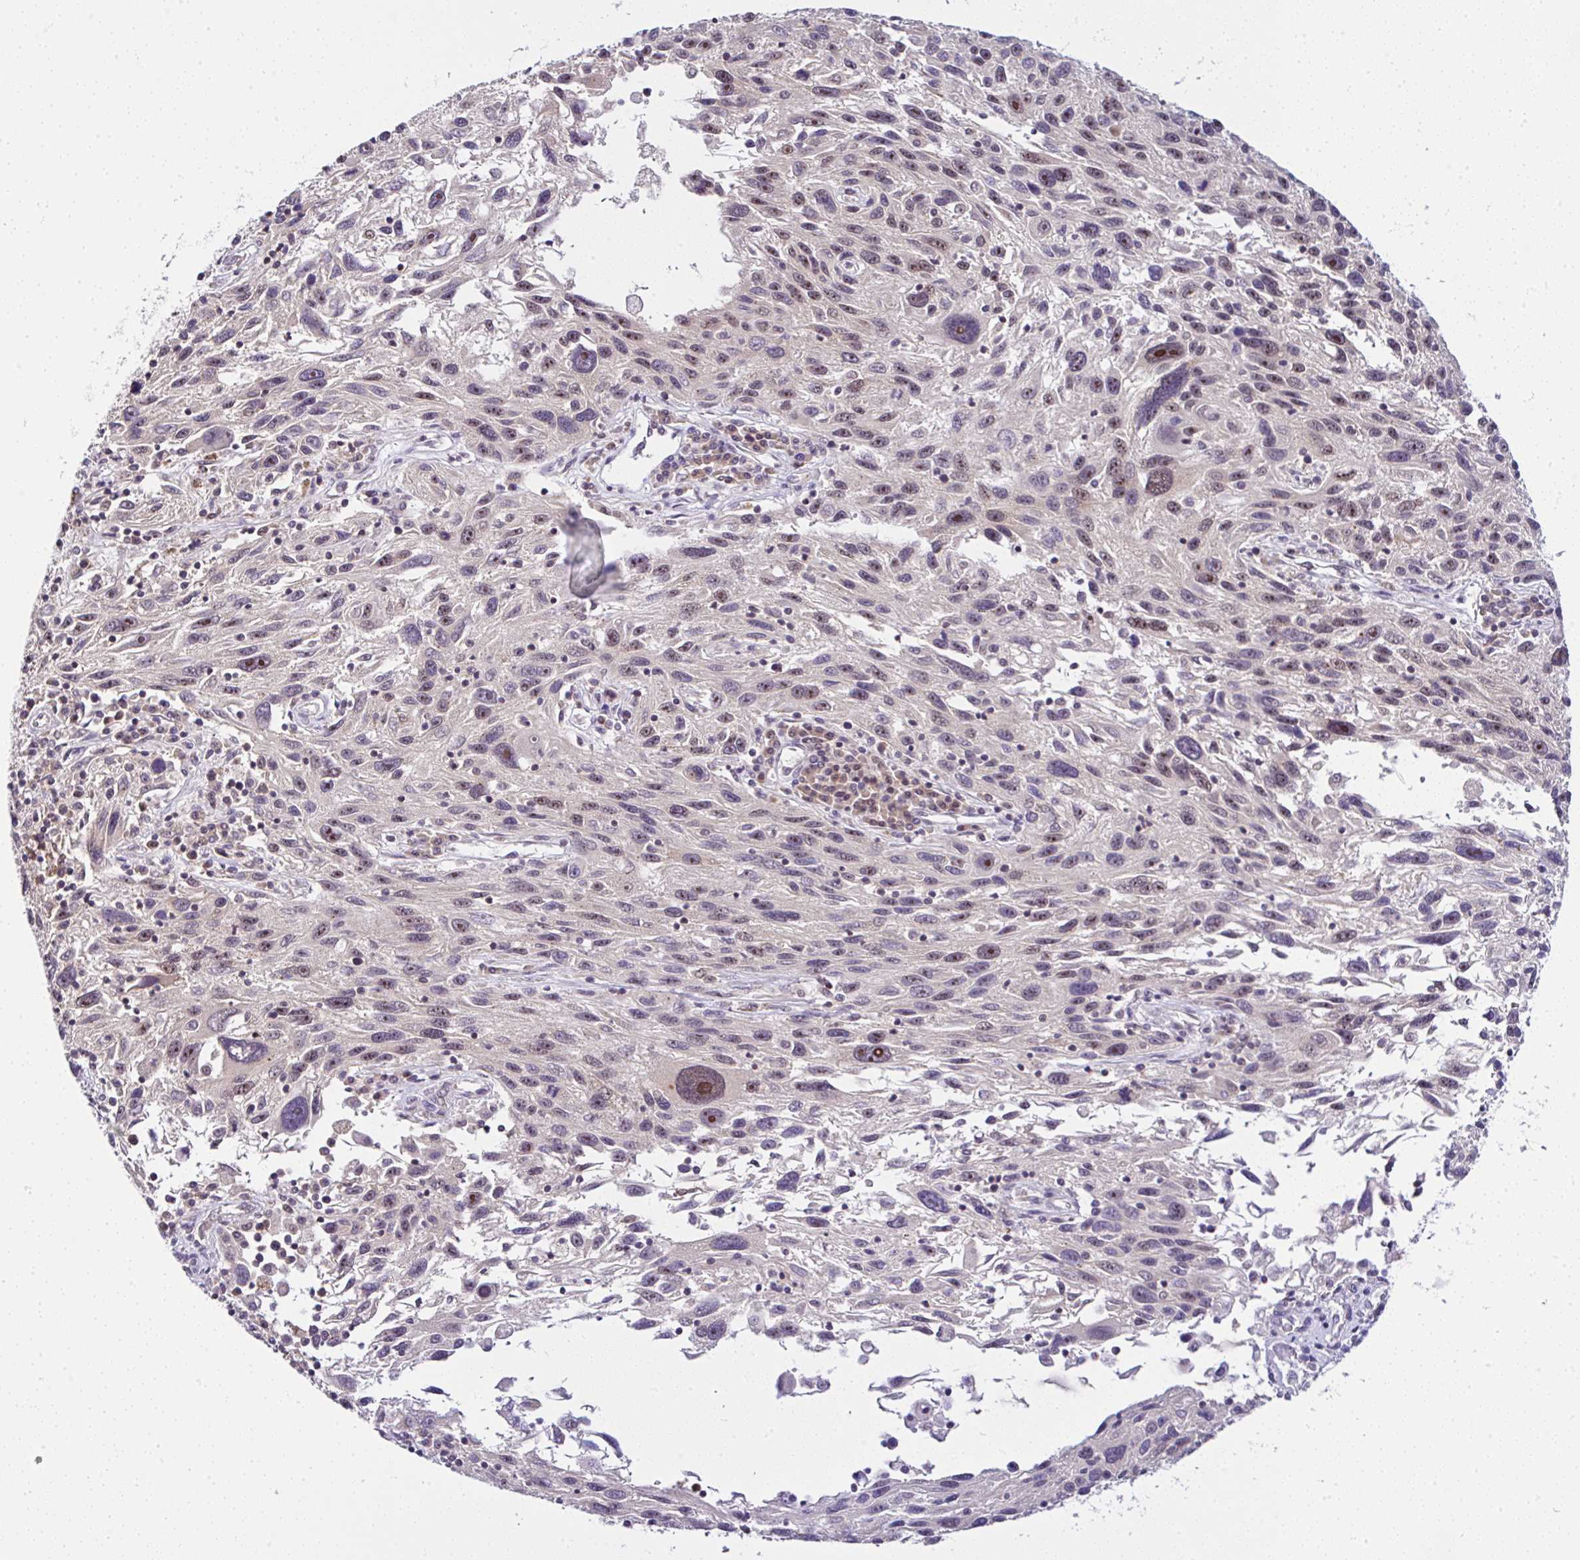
{"staining": {"intensity": "moderate", "quantity": "<25%", "location": "nuclear"}, "tissue": "melanoma", "cell_type": "Tumor cells", "image_type": "cancer", "snomed": [{"axis": "morphology", "description": "Malignant melanoma, NOS"}, {"axis": "topography", "description": "Skin"}], "caption": "Brown immunohistochemical staining in human malignant melanoma reveals moderate nuclear expression in about <25% of tumor cells. The protein is stained brown, and the nuclei are stained in blue (DAB IHC with brightfield microscopy, high magnification).", "gene": "PTPN2", "patient": {"sex": "male", "age": 53}}